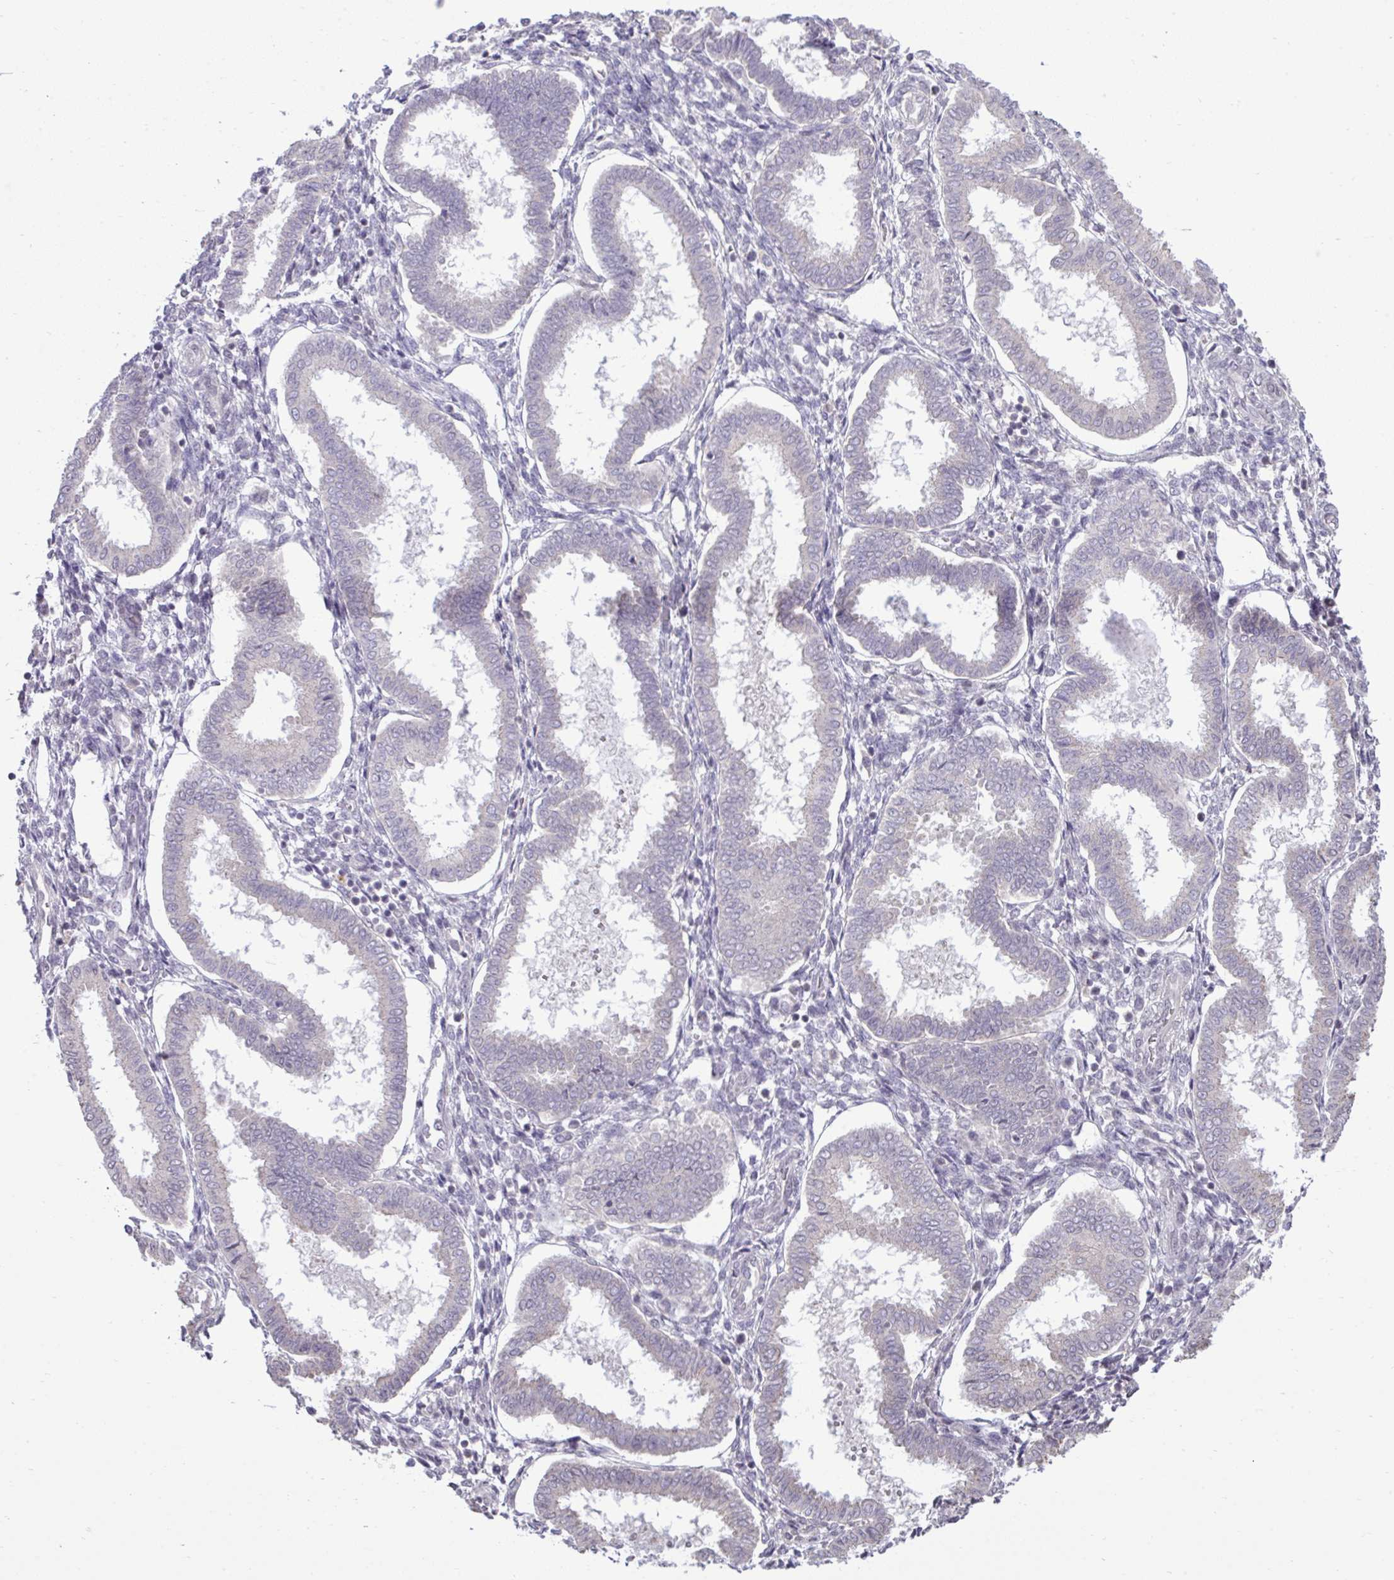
{"staining": {"intensity": "negative", "quantity": "none", "location": "none"}, "tissue": "endometrium", "cell_type": "Cells in endometrial stroma", "image_type": "normal", "snomed": [{"axis": "morphology", "description": "Normal tissue, NOS"}, {"axis": "topography", "description": "Endometrium"}], "caption": "High magnification brightfield microscopy of unremarkable endometrium stained with DAB (3,3'-diaminobenzidine) (brown) and counterstained with hematoxylin (blue): cells in endometrial stroma show no significant staining.", "gene": "CYP20A1", "patient": {"sex": "female", "age": 24}}